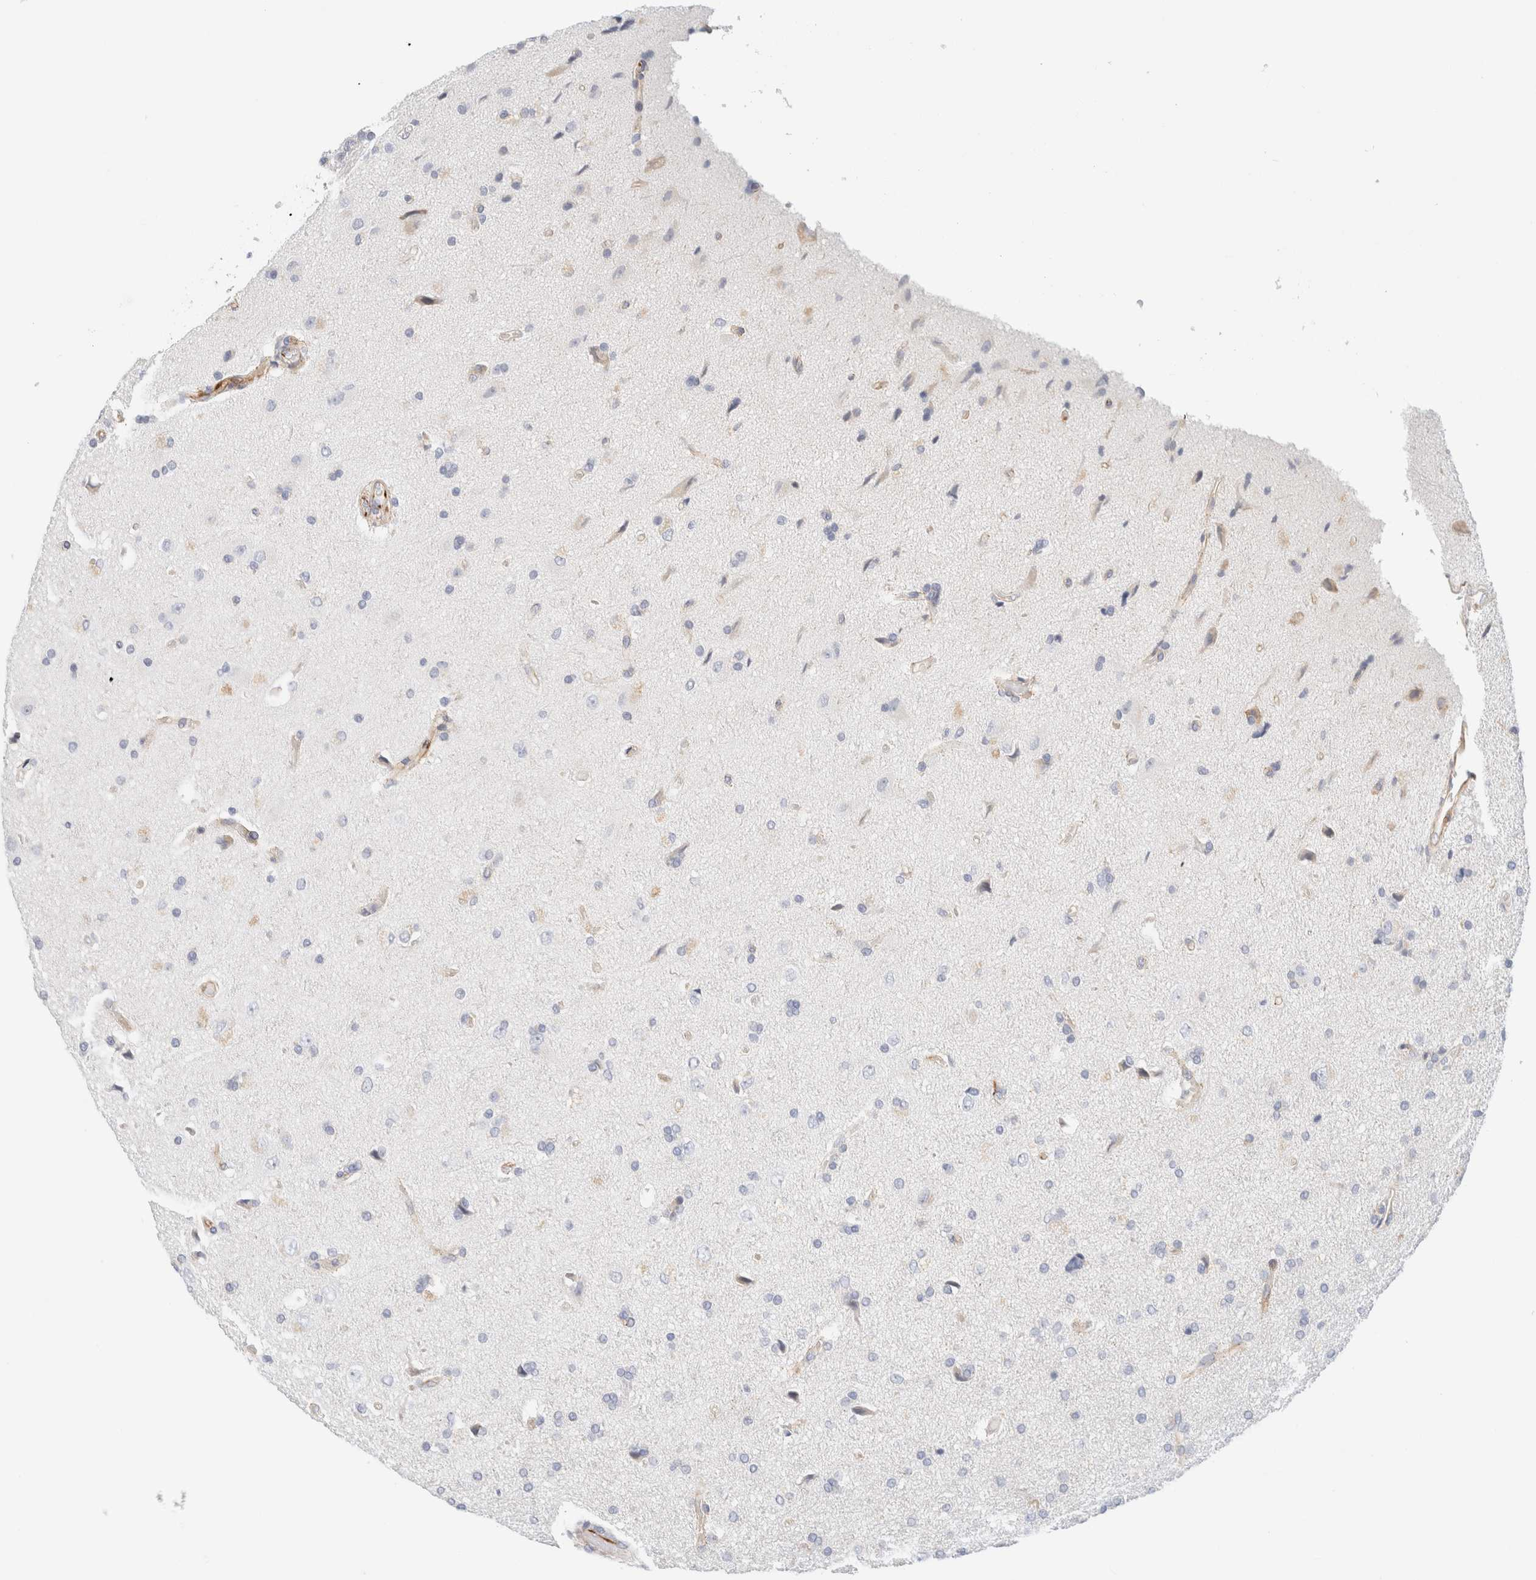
{"staining": {"intensity": "negative", "quantity": "none", "location": "none"}, "tissue": "glioma", "cell_type": "Tumor cells", "image_type": "cancer", "snomed": [{"axis": "morphology", "description": "Glioma, malignant, High grade"}, {"axis": "topography", "description": "Brain"}], "caption": "Photomicrograph shows no significant protein staining in tumor cells of glioma.", "gene": "SLC25A48", "patient": {"sex": "male", "age": 72}}